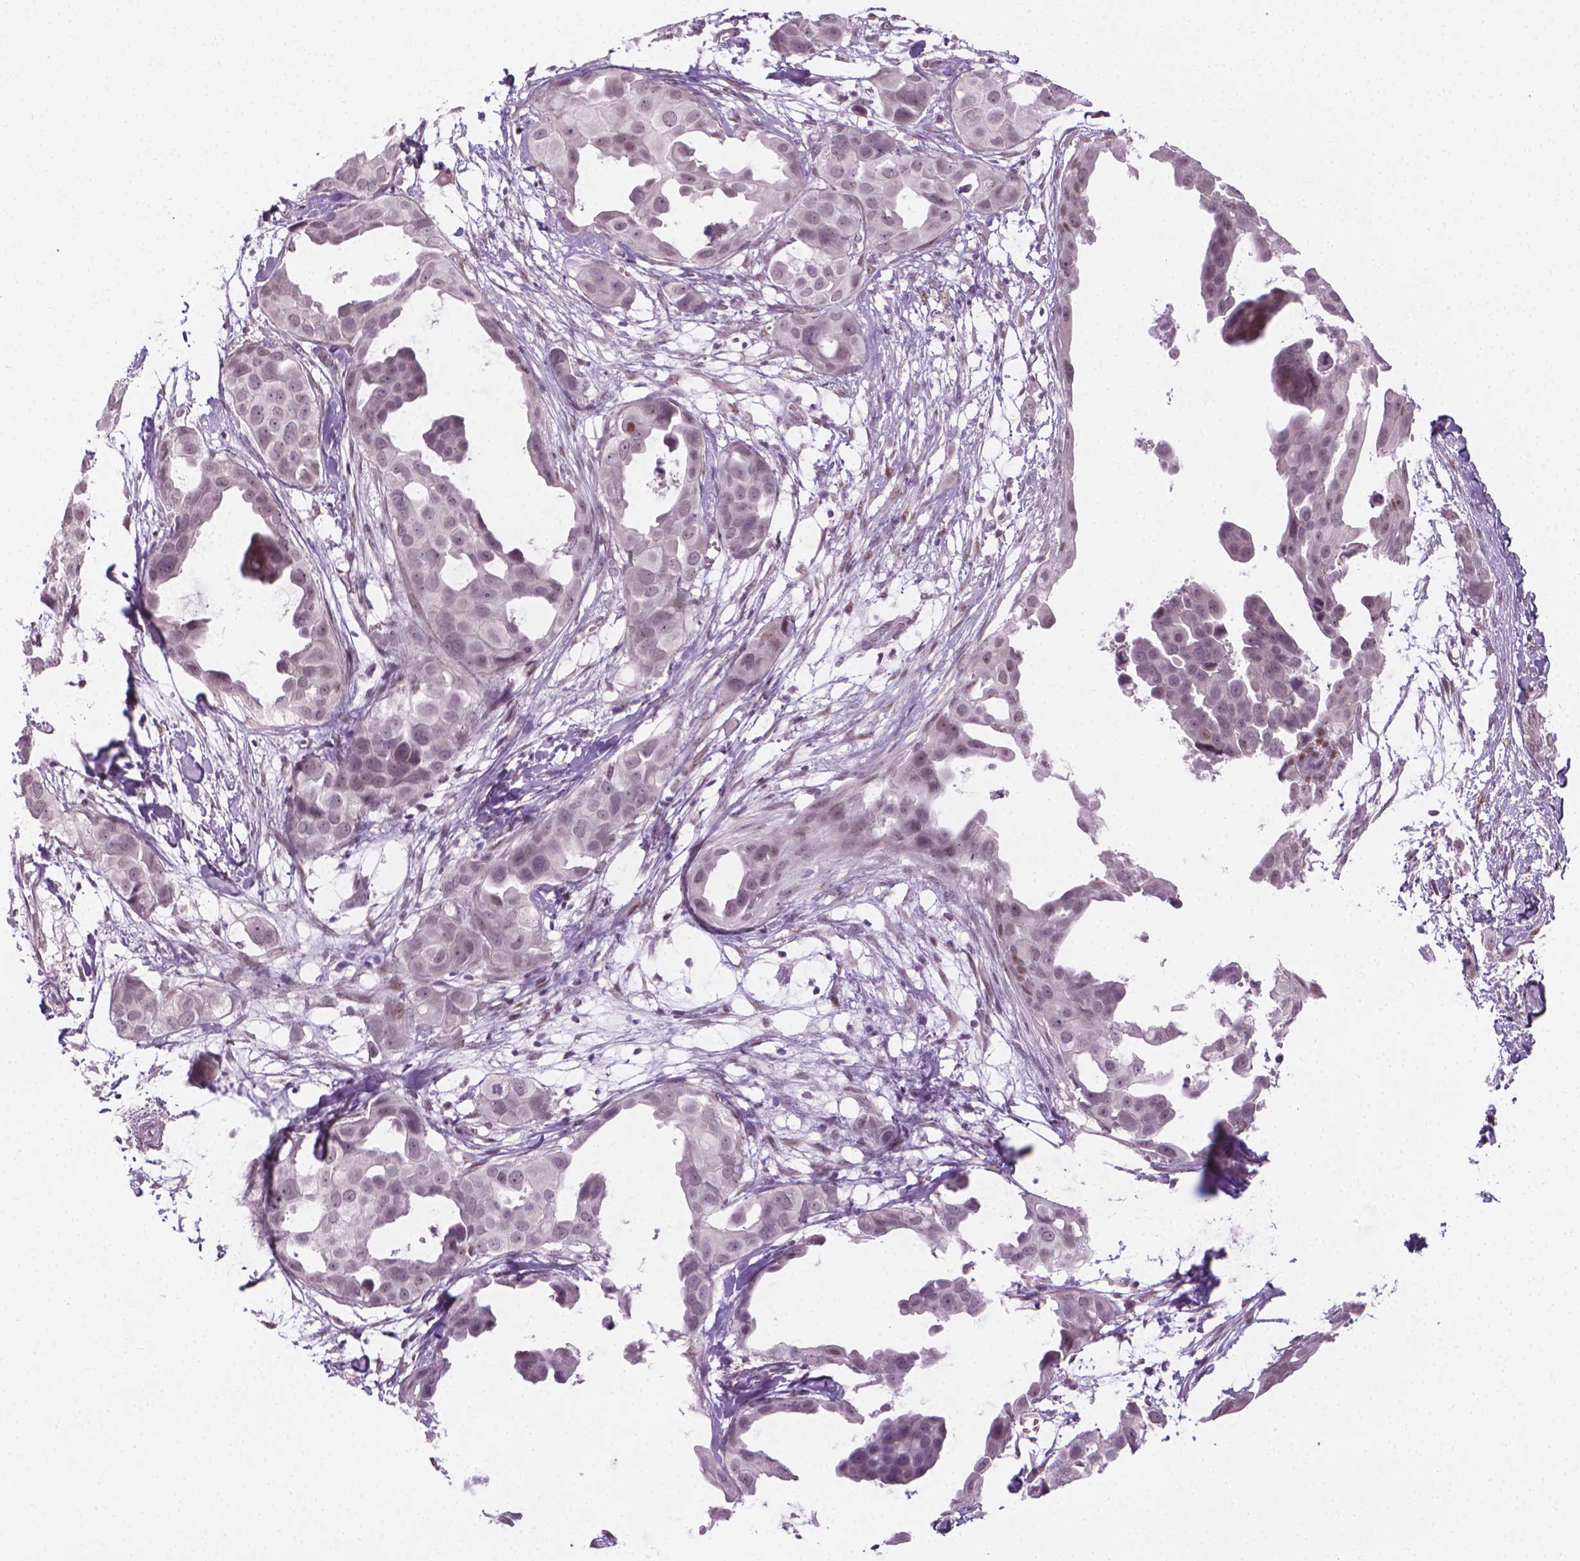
{"staining": {"intensity": "weak", "quantity": "25%-75%", "location": "nuclear"}, "tissue": "breast cancer", "cell_type": "Tumor cells", "image_type": "cancer", "snomed": [{"axis": "morphology", "description": "Duct carcinoma"}, {"axis": "topography", "description": "Breast"}], "caption": "IHC (DAB (3,3'-diaminobenzidine)) staining of human breast cancer exhibits weak nuclear protein expression in approximately 25%-75% of tumor cells.", "gene": "CDKN1C", "patient": {"sex": "female", "age": 38}}